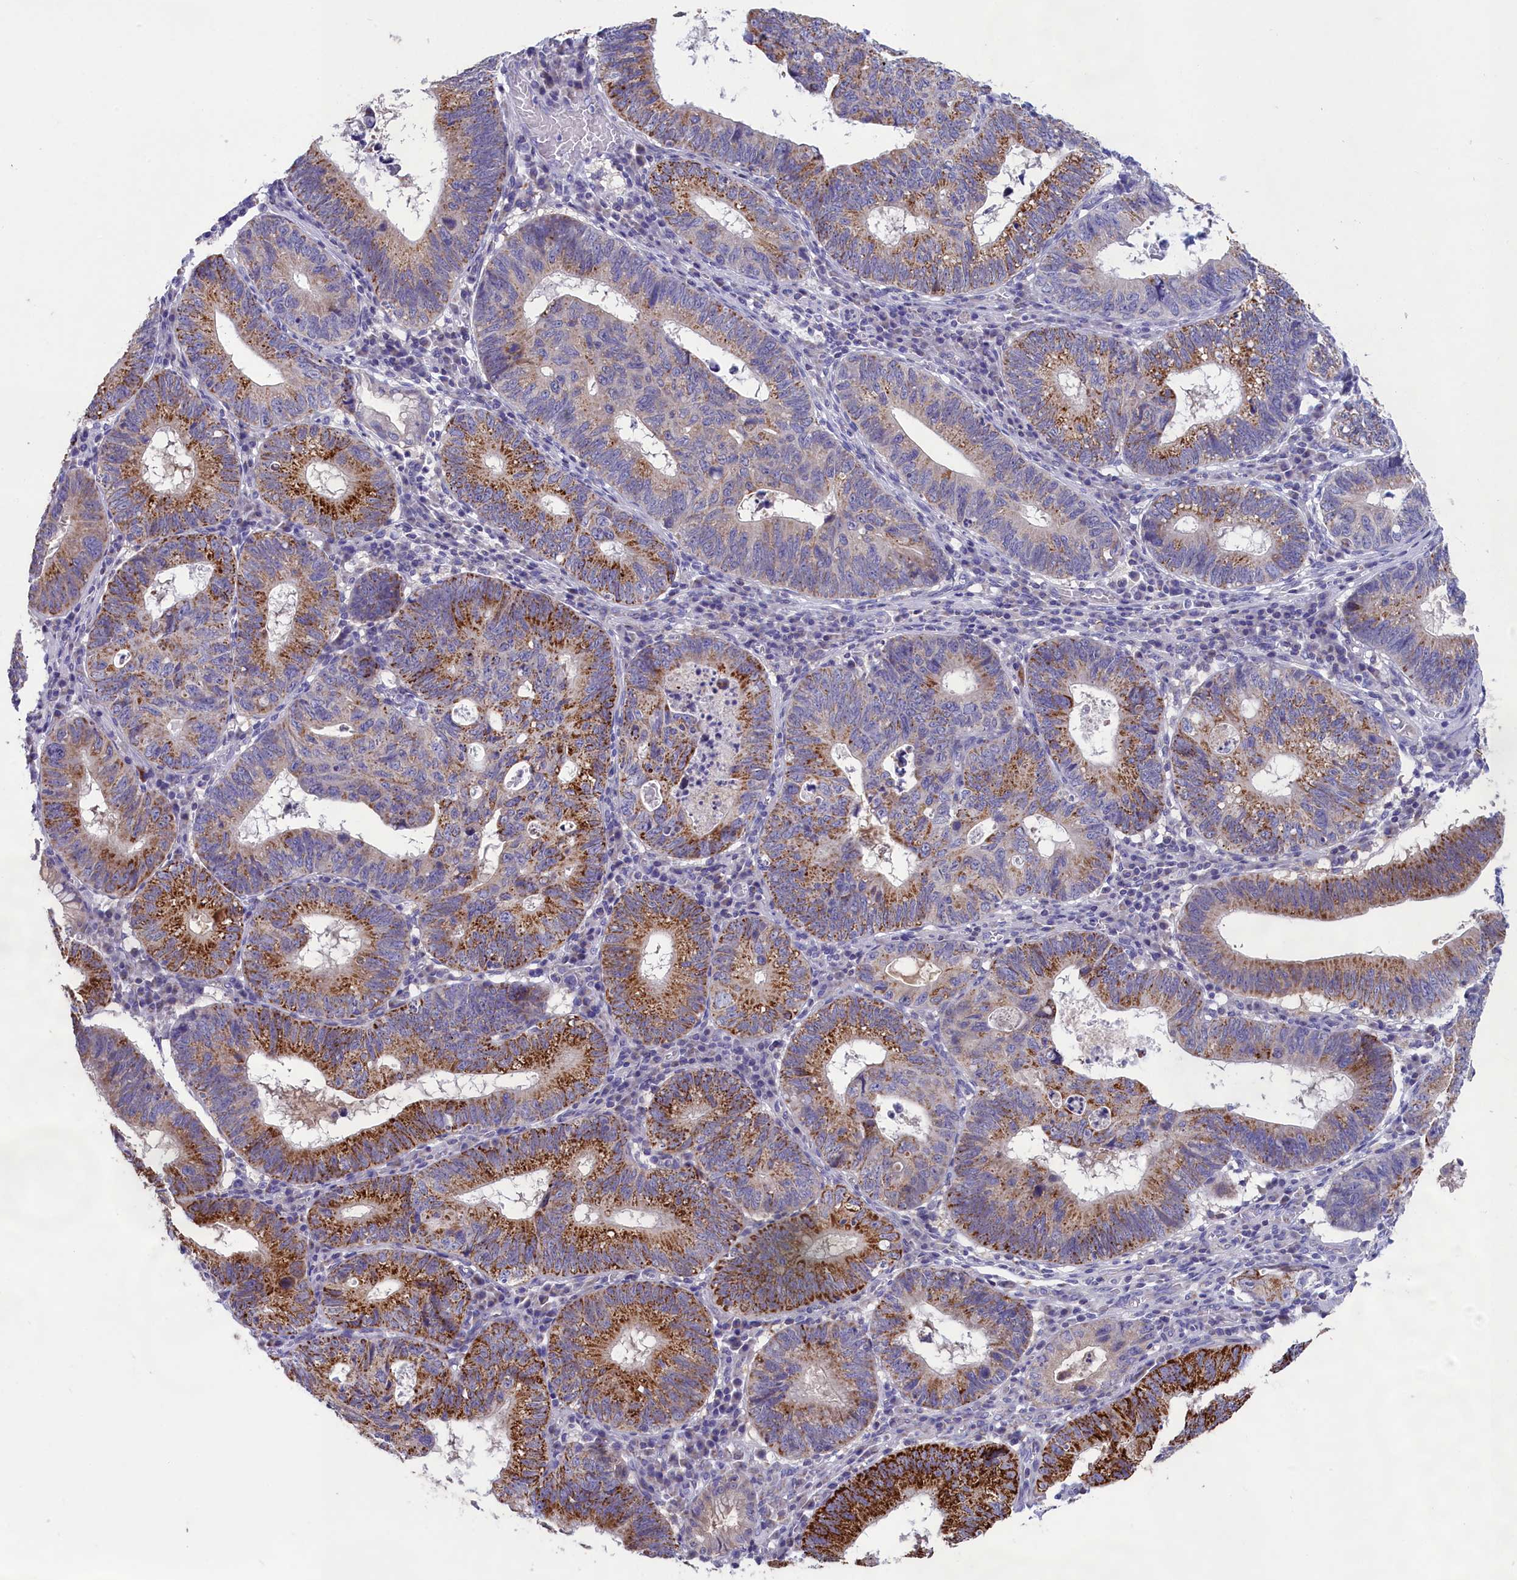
{"staining": {"intensity": "strong", "quantity": "25%-75%", "location": "cytoplasmic/membranous"}, "tissue": "stomach cancer", "cell_type": "Tumor cells", "image_type": "cancer", "snomed": [{"axis": "morphology", "description": "Adenocarcinoma, NOS"}, {"axis": "topography", "description": "Stomach"}], "caption": "The micrograph shows immunohistochemical staining of stomach cancer. There is strong cytoplasmic/membranous expression is identified in approximately 25%-75% of tumor cells.", "gene": "PRDM12", "patient": {"sex": "male", "age": 59}}